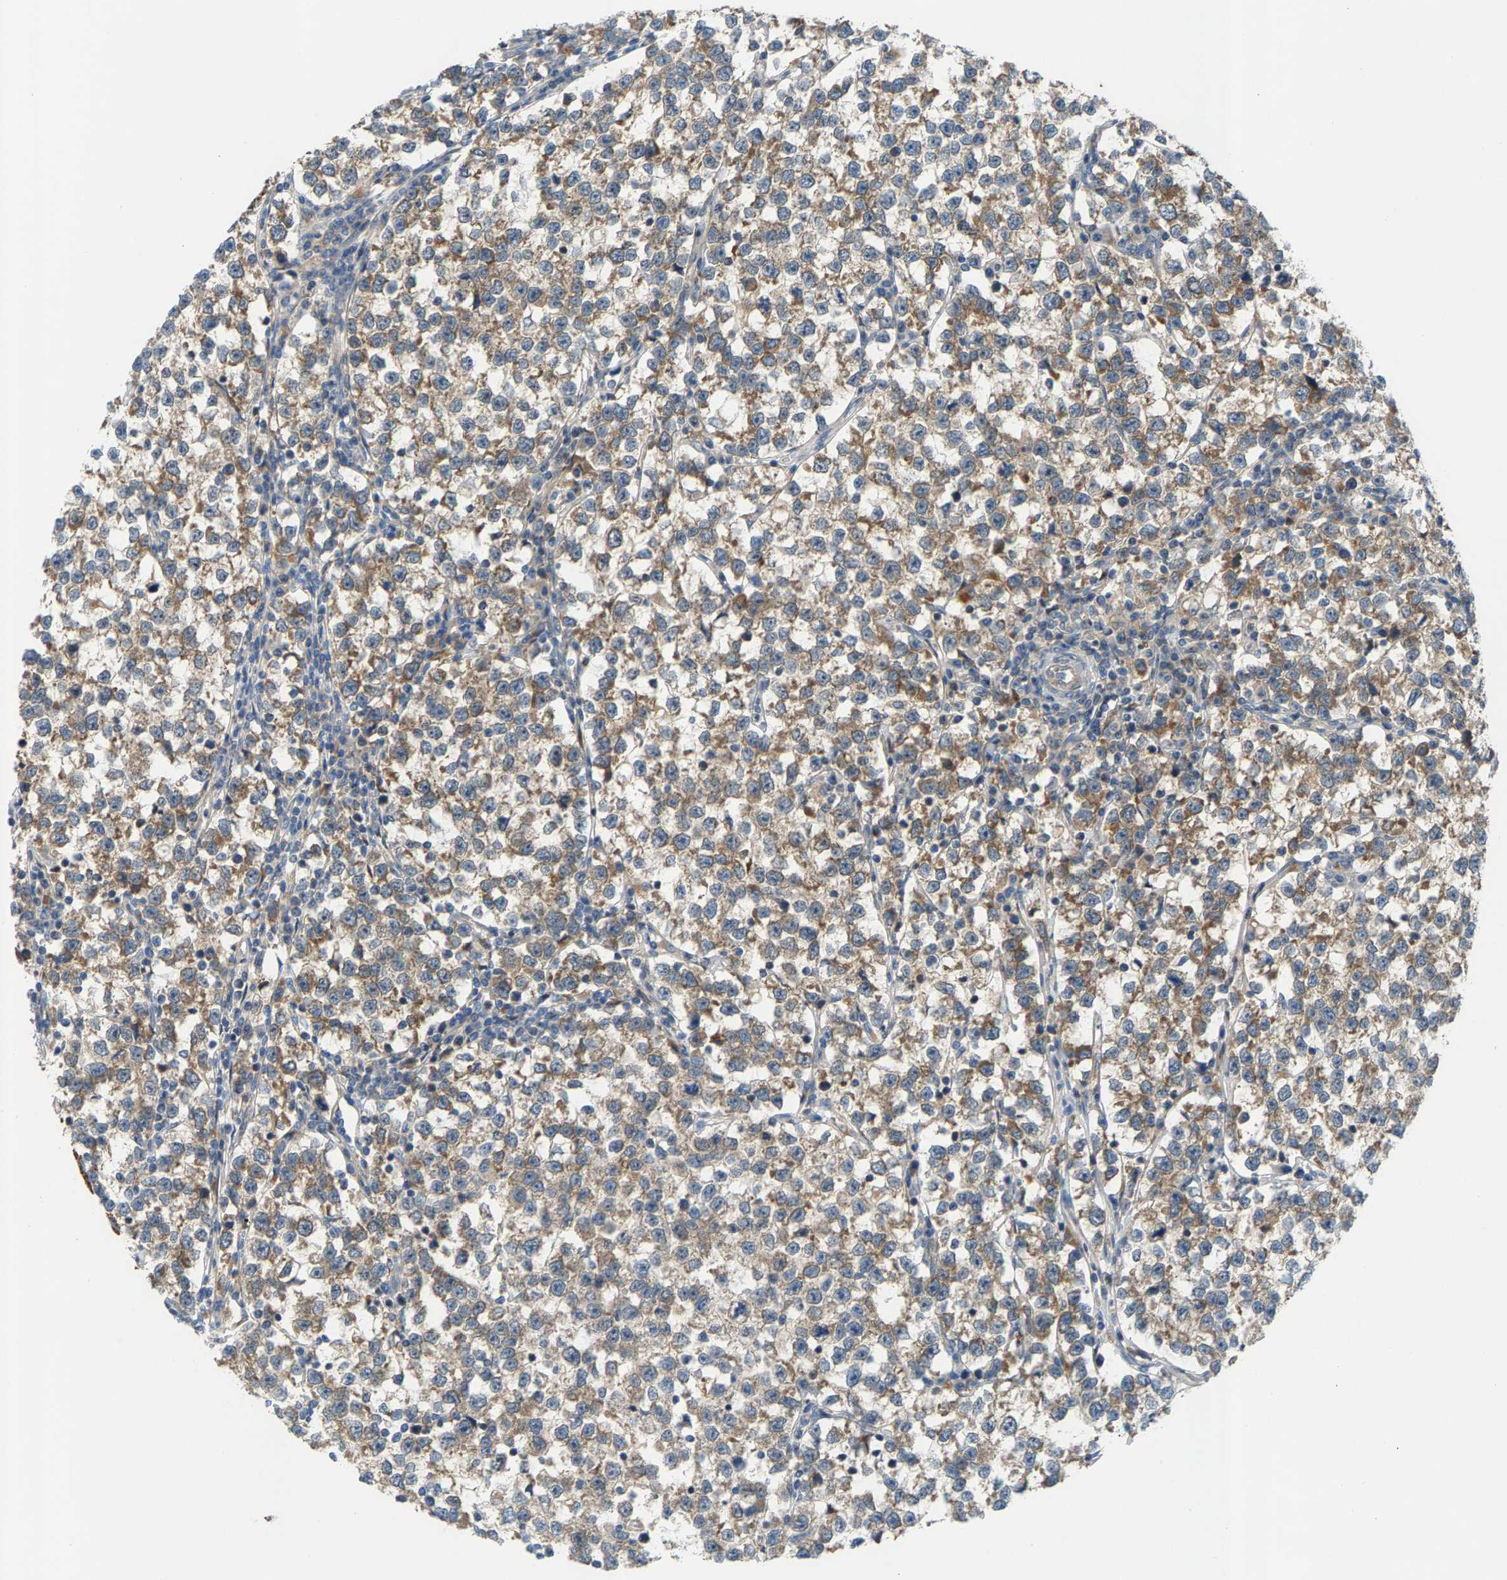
{"staining": {"intensity": "moderate", "quantity": ">75%", "location": "cytoplasmic/membranous"}, "tissue": "testis cancer", "cell_type": "Tumor cells", "image_type": "cancer", "snomed": [{"axis": "morphology", "description": "Normal tissue, NOS"}, {"axis": "morphology", "description": "Seminoma, NOS"}, {"axis": "topography", "description": "Testis"}], "caption": "The immunohistochemical stain labels moderate cytoplasmic/membranous positivity in tumor cells of testis seminoma tissue. The staining was performed using DAB to visualize the protein expression in brown, while the nuclei were stained in blue with hematoxylin (Magnification: 20x).", "gene": "PDCL", "patient": {"sex": "male", "age": 43}}